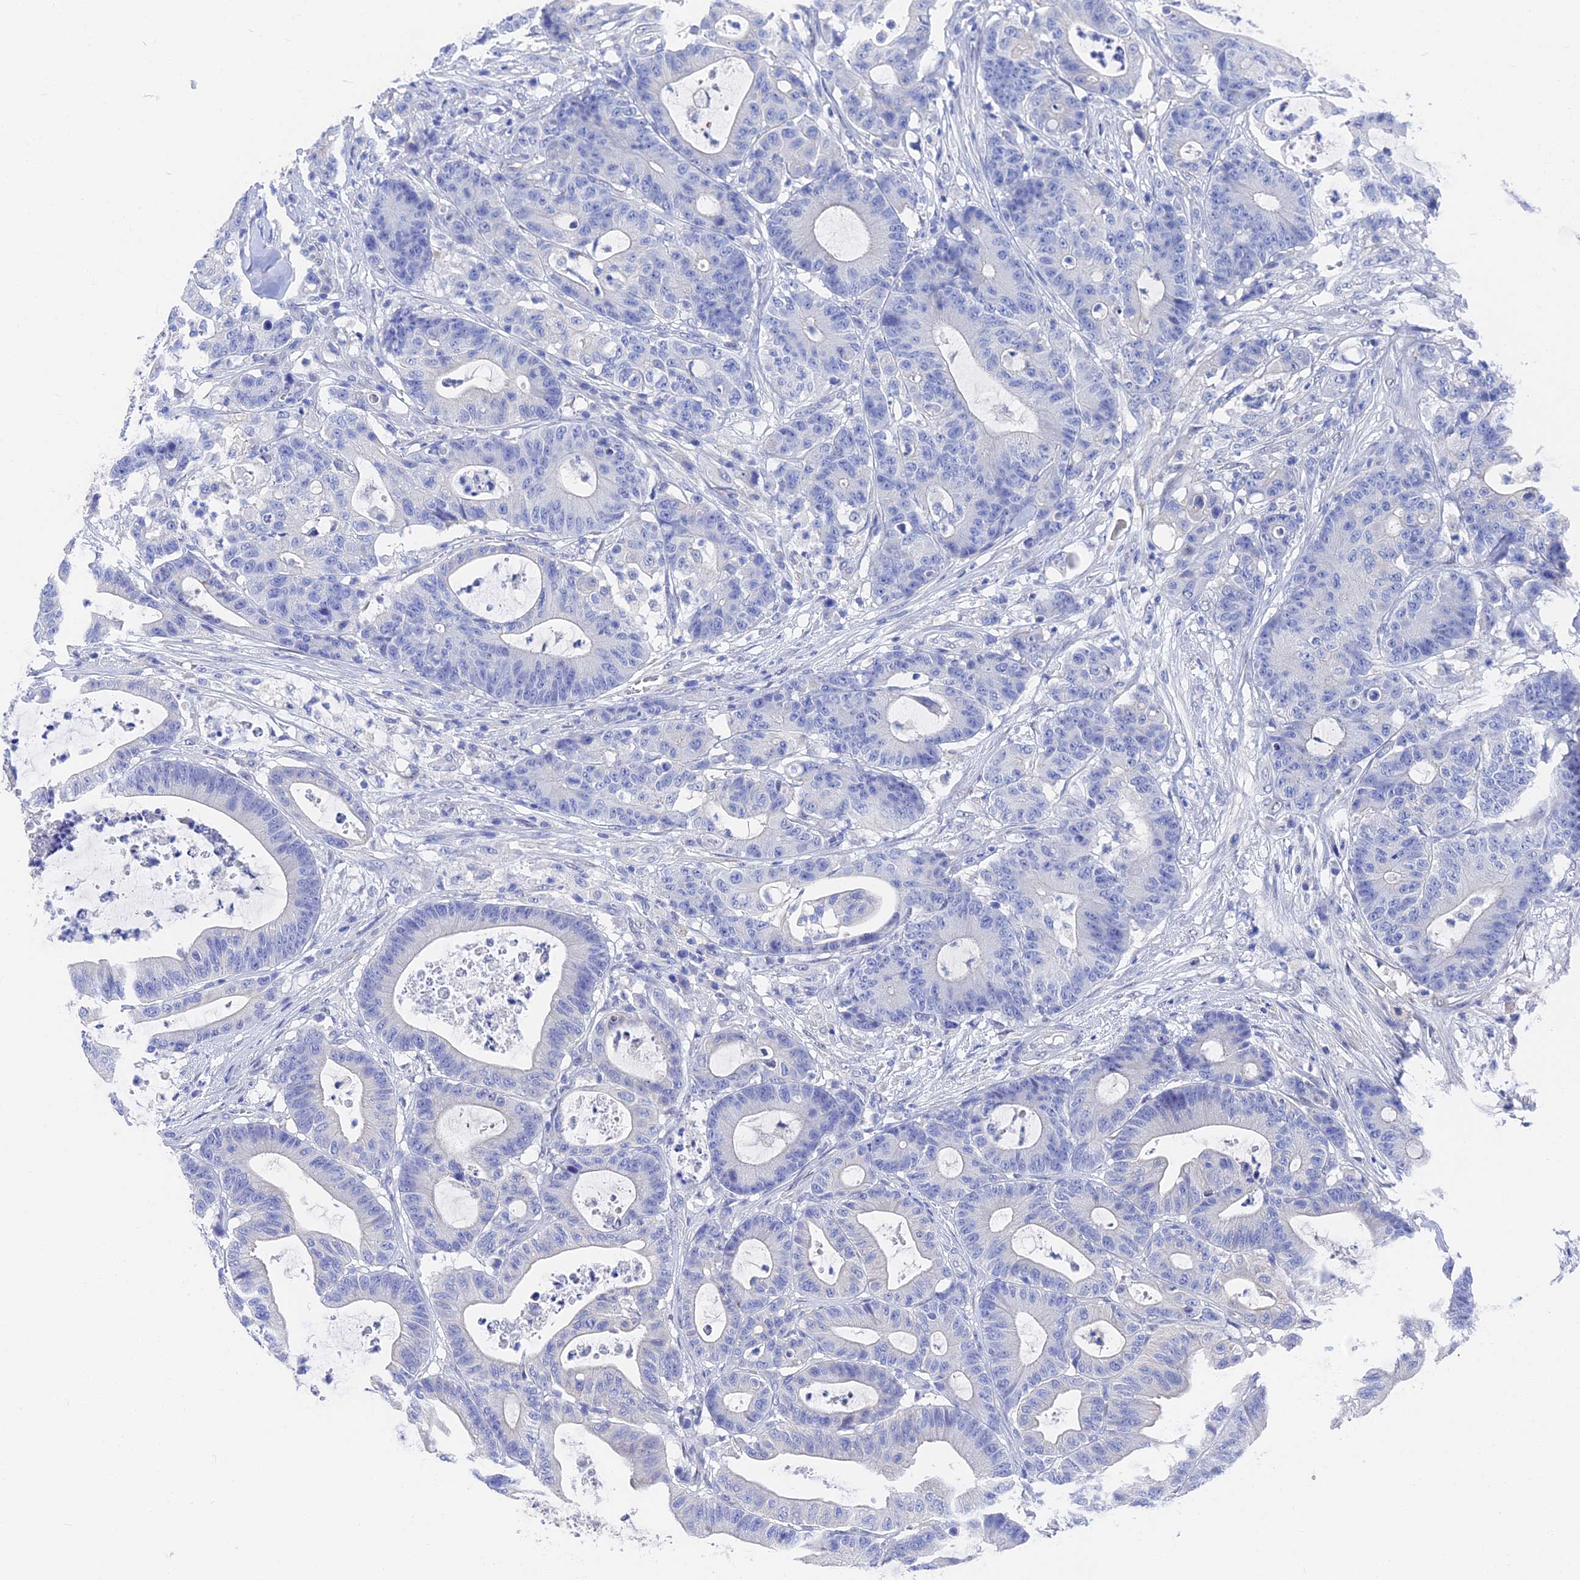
{"staining": {"intensity": "negative", "quantity": "none", "location": "none"}, "tissue": "colorectal cancer", "cell_type": "Tumor cells", "image_type": "cancer", "snomed": [{"axis": "morphology", "description": "Adenocarcinoma, NOS"}, {"axis": "topography", "description": "Colon"}], "caption": "Micrograph shows no protein expression in tumor cells of colorectal cancer tissue.", "gene": "VPS33B", "patient": {"sex": "female", "age": 84}}